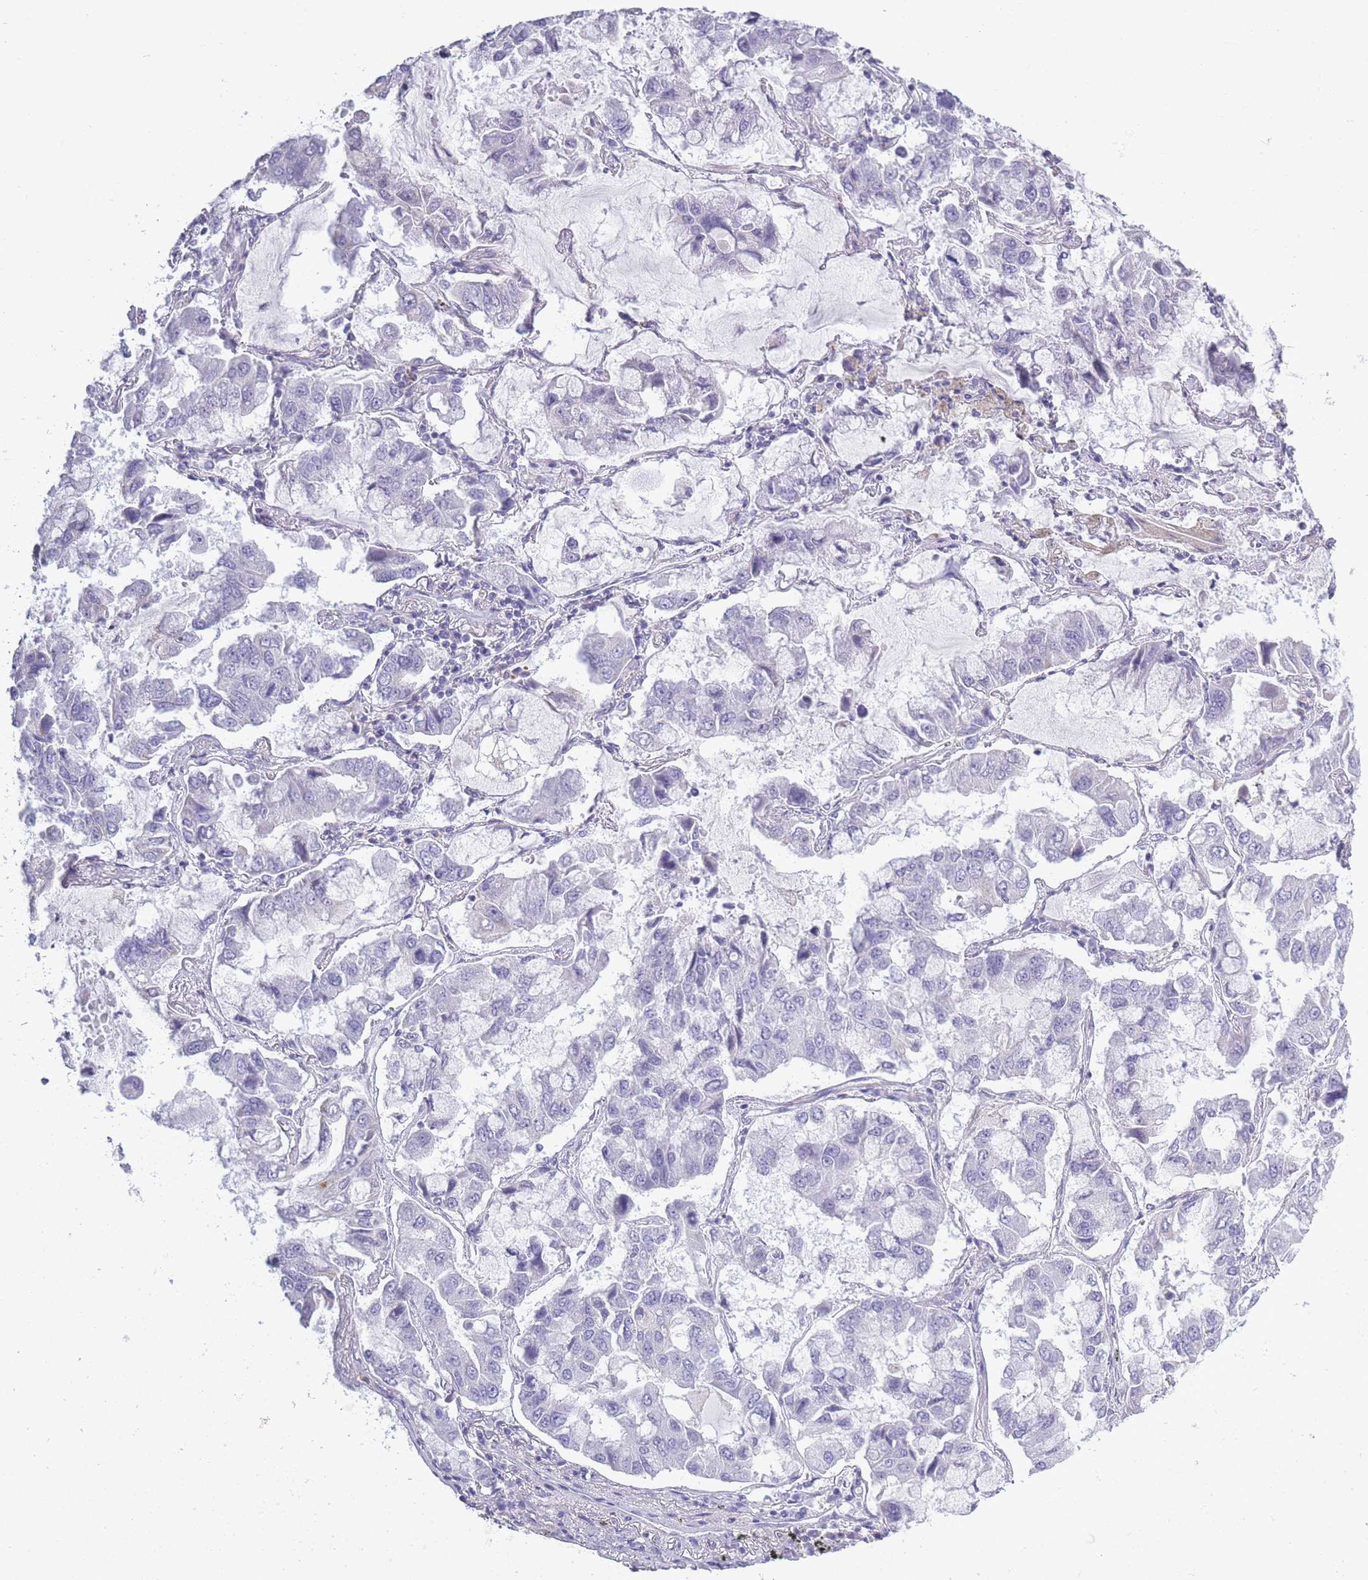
{"staining": {"intensity": "negative", "quantity": "none", "location": "none"}, "tissue": "lung cancer", "cell_type": "Tumor cells", "image_type": "cancer", "snomed": [{"axis": "morphology", "description": "Adenocarcinoma, NOS"}, {"axis": "topography", "description": "Lung"}], "caption": "A histopathology image of human lung adenocarcinoma is negative for staining in tumor cells.", "gene": "ZBTB24", "patient": {"sex": "male", "age": 64}}